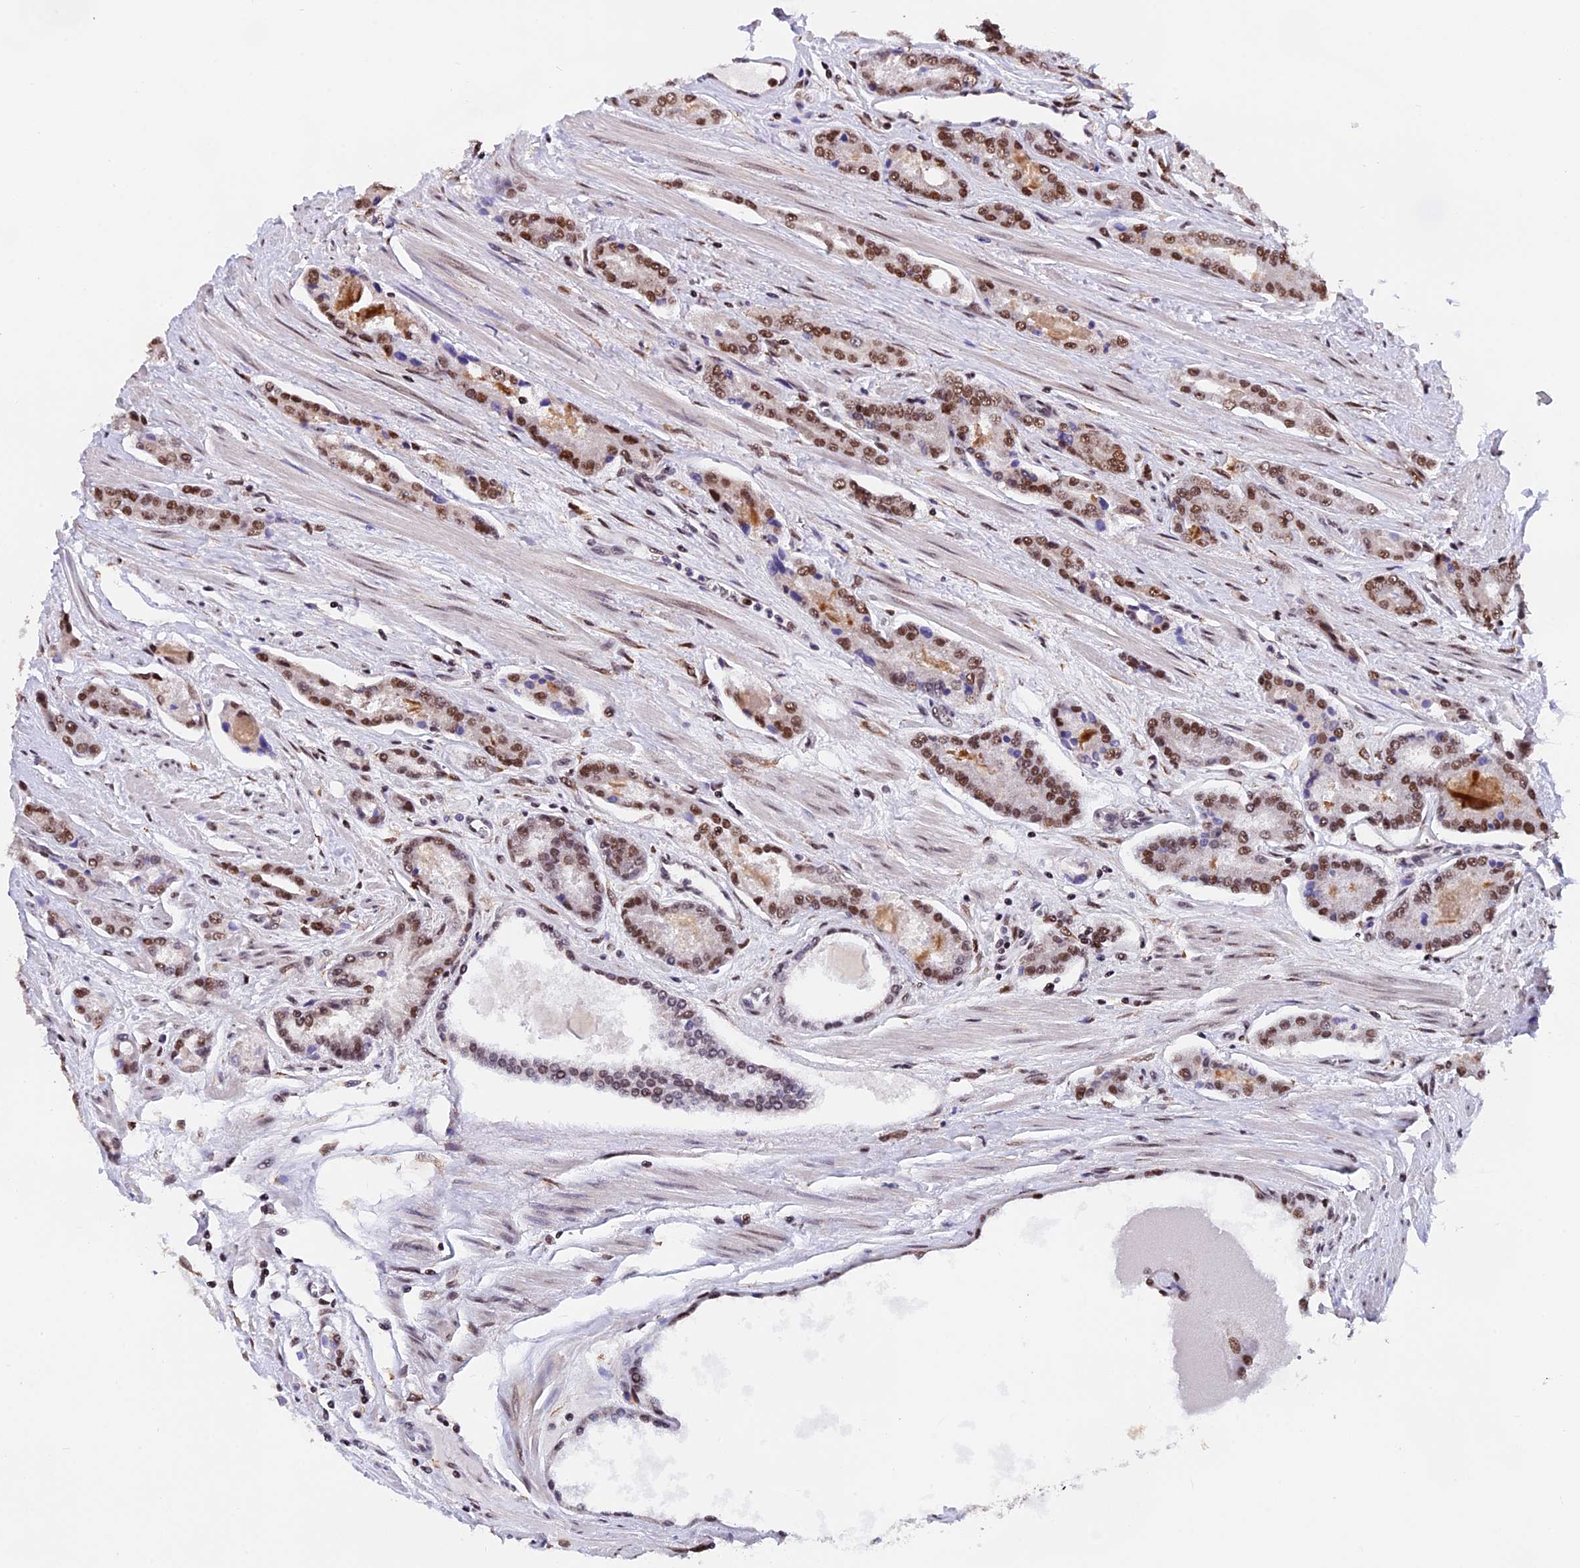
{"staining": {"intensity": "moderate", "quantity": ">75%", "location": "nuclear"}, "tissue": "prostate cancer", "cell_type": "Tumor cells", "image_type": "cancer", "snomed": [{"axis": "morphology", "description": "Adenocarcinoma, High grade"}, {"axis": "topography", "description": "Prostate"}], "caption": "Immunohistochemistry micrograph of human prostate high-grade adenocarcinoma stained for a protein (brown), which reveals medium levels of moderate nuclear positivity in approximately >75% of tumor cells.", "gene": "RAMAC", "patient": {"sex": "male", "age": 74}}